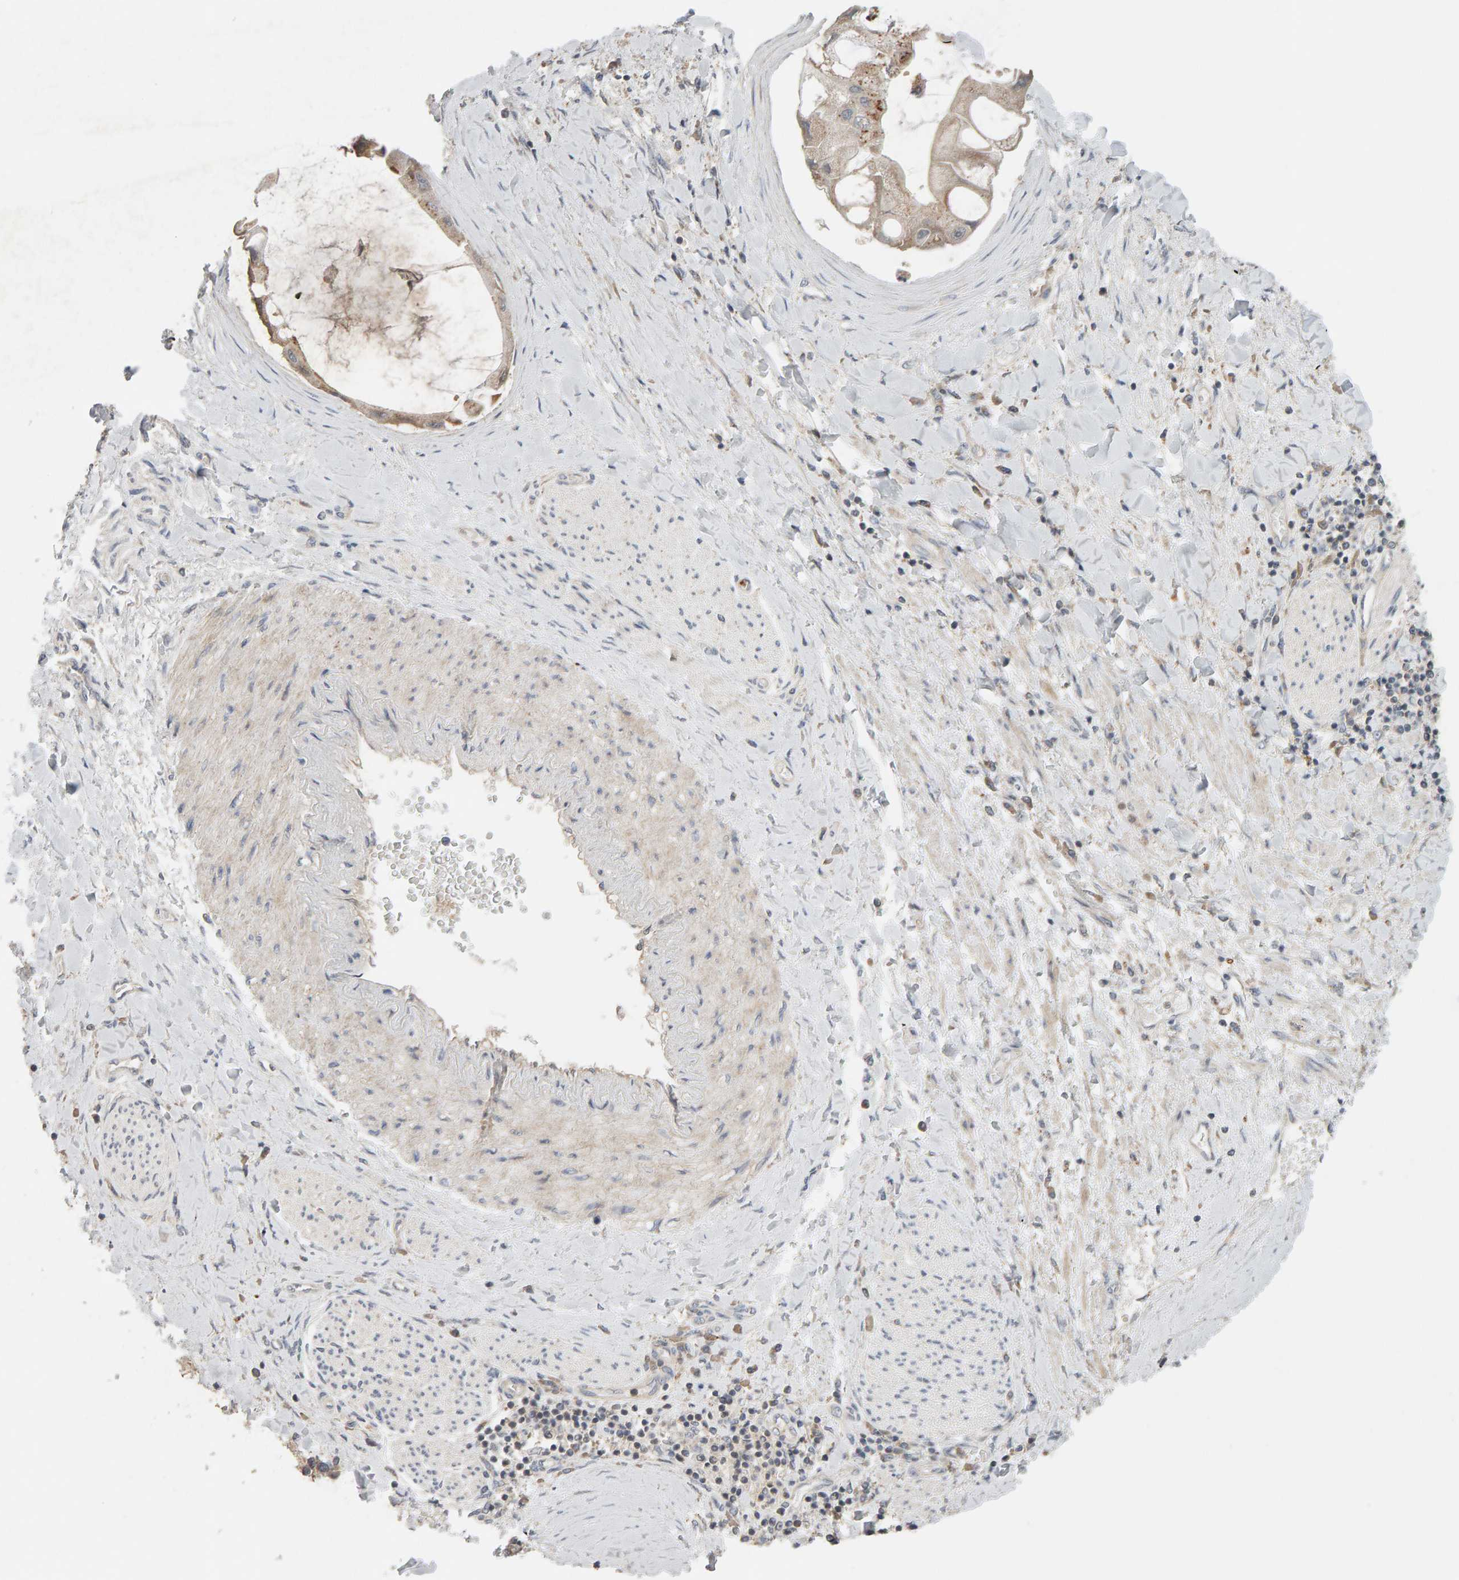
{"staining": {"intensity": "moderate", "quantity": "25%-75%", "location": "cytoplasmic/membranous"}, "tissue": "liver cancer", "cell_type": "Tumor cells", "image_type": "cancer", "snomed": [{"axis": "morphology", "description": "Cholangiocarcinoma"}, {"axis": "topography", "description": "Liver"}], "caption": "Human liver cholangiocarcinoma stained with a protein marker reveals moderate staining in tumor cells.", "gene": "DNAJC7", "patient": {"sex": "male", "age": 50}}